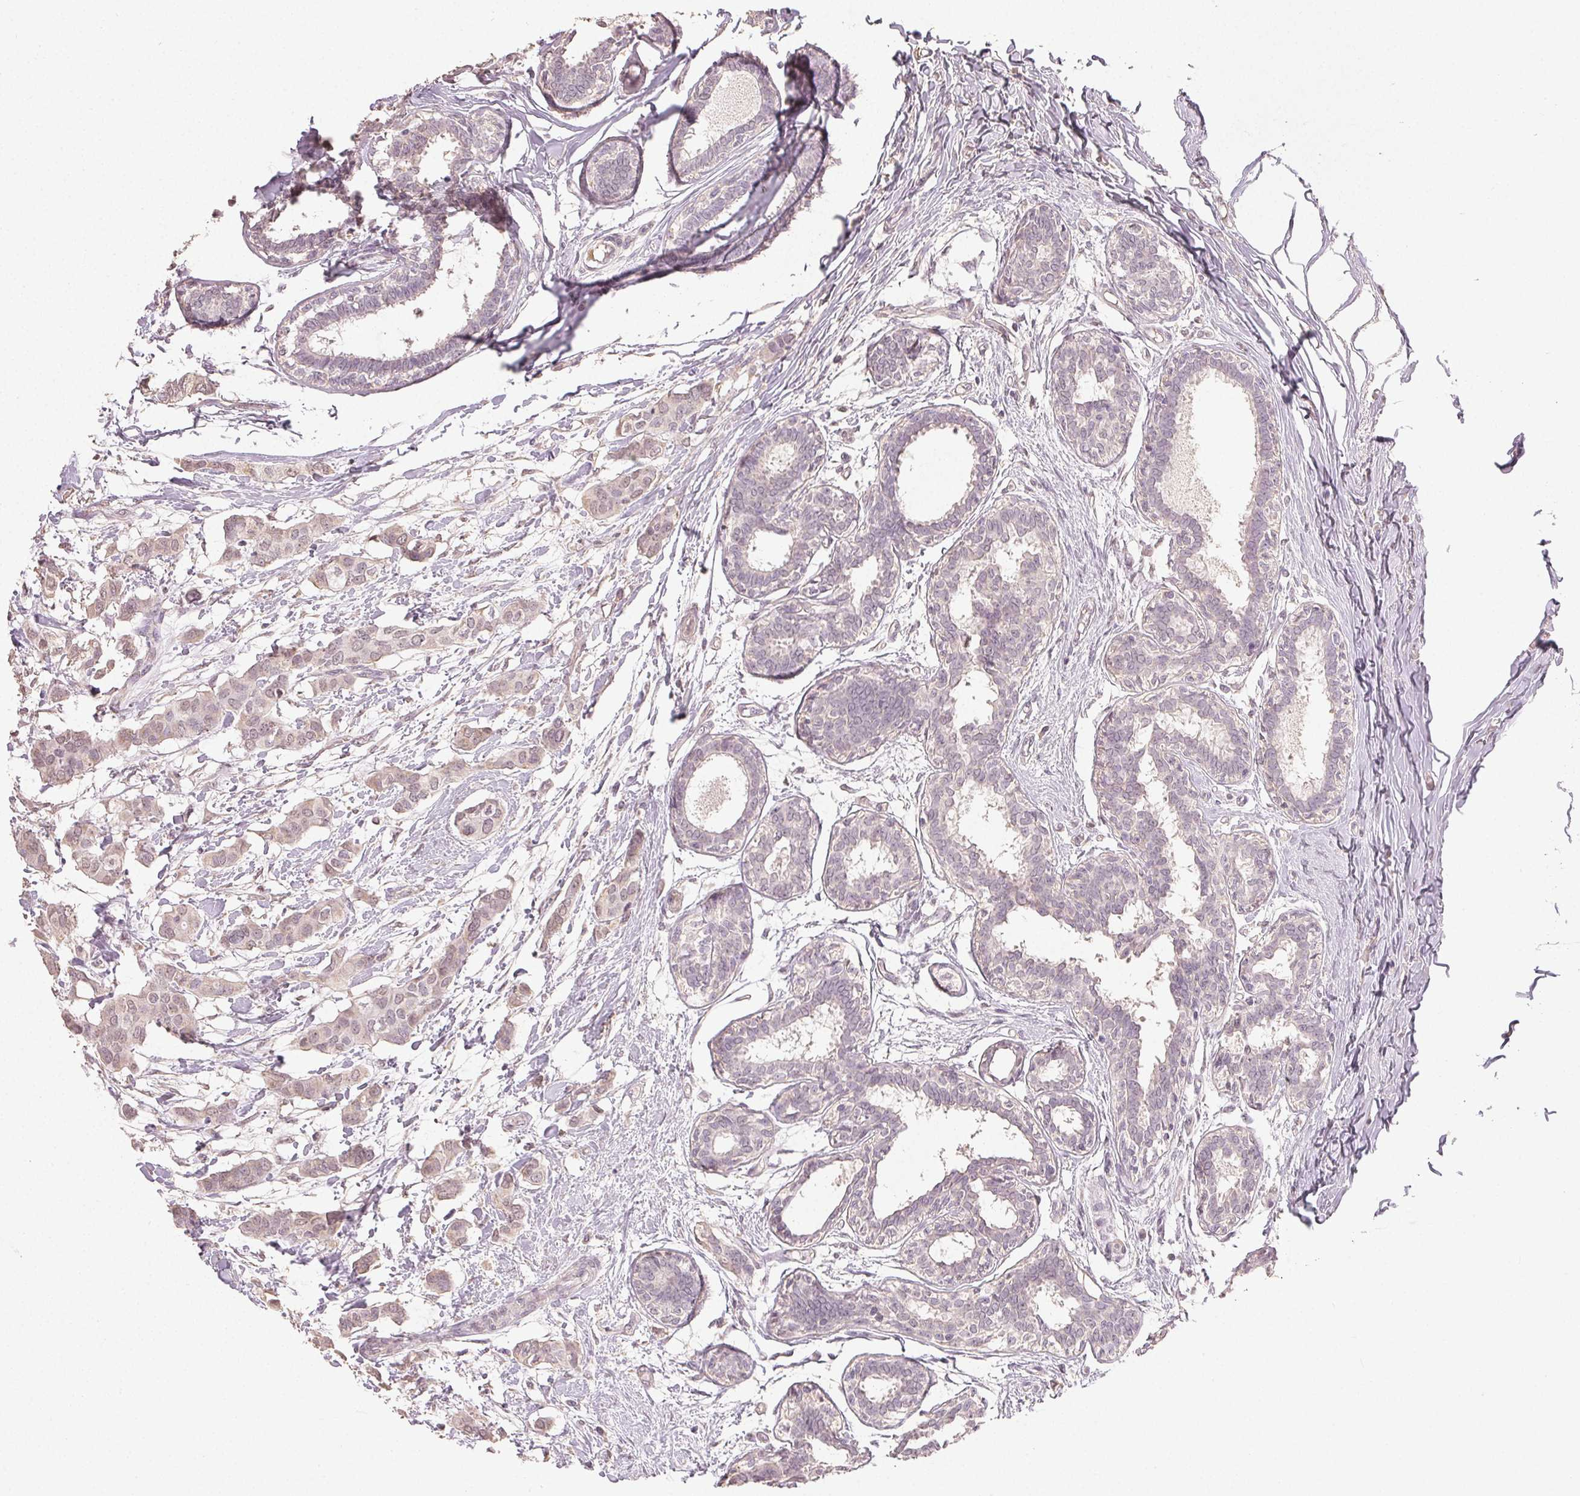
{"staining": {"intensity": "weak", "quantity": "25%-75%", "location": "cytoplasmic/membranous"}, "tissue": "breast cancer", "cell_type": "Tumor cells", "image_type": "cancer", "snomed": [{"axis": "morphology", "description": "Duct carcinoma"}, {"axis": "topography", "description": "Breast"}], "caption": "An IHC photomicrograph of neoplastic tissue is shown. Protein staining in brown shows weak cytoplasmic/membranous positivity in invasive ductal carcinoma (breast) within tumor cells.", "gene": "CLASP1", "patient": {"sex": "female", "age": 62}}